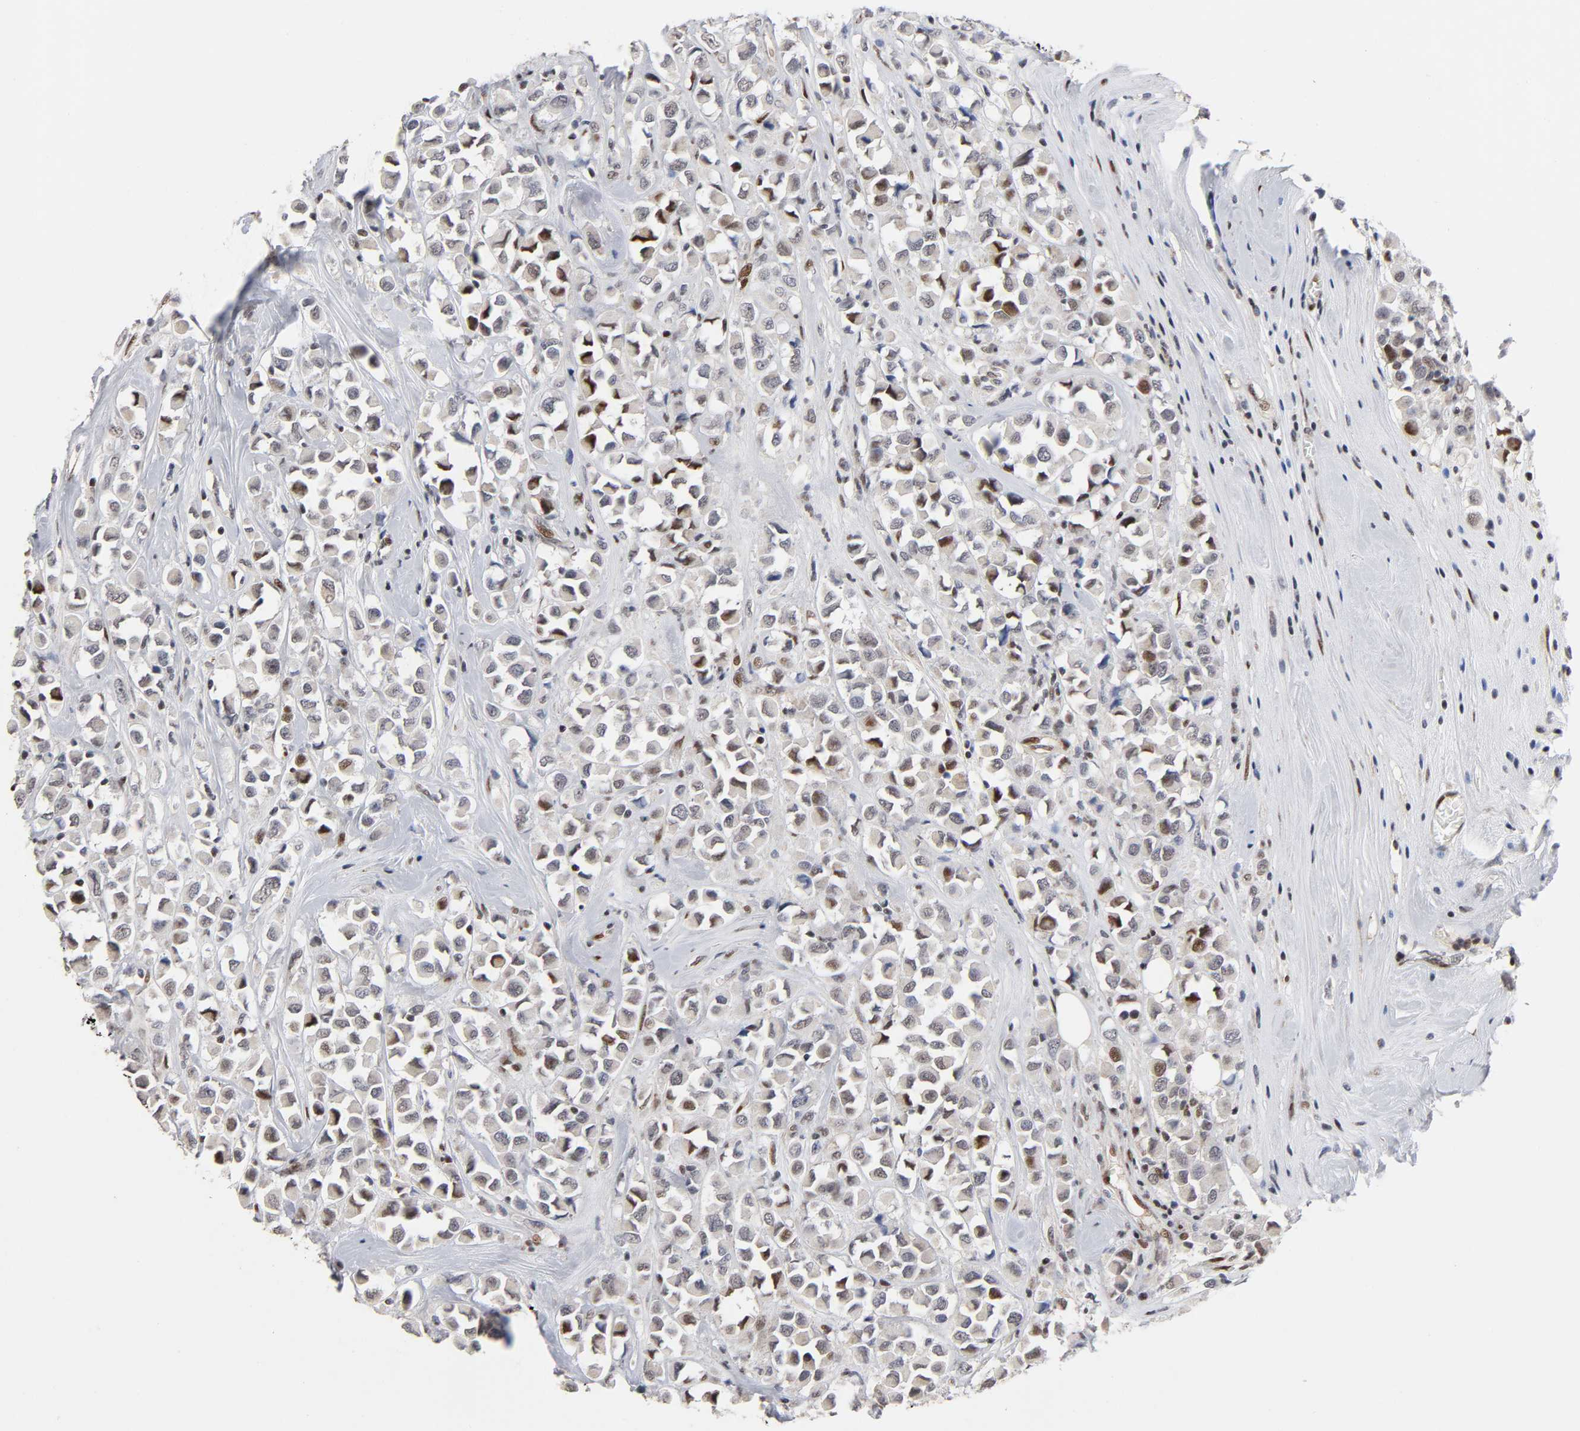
{"staining": {"intensity": "weak", "quantity": "25%-75%", "location": "nuclear"}, "tissue": "breast cancer", "cell_type": "Tumor cells", "image_type": "cancer", "snomed": [{"axis": "morphology", "description": "Duct carcinoma"}, {"axis": "topography", "description": "Breast"}], "caption": "DAB (3,3'-diaminobenzidine) immunohistochemical staining of invasive ductal carcinoma (breast) demonstrates weak nuclear protein staining in approximately 25%-75% of tumor cells.", "gene": "STK38", "patient": {"sex": "female", "age": 61}}